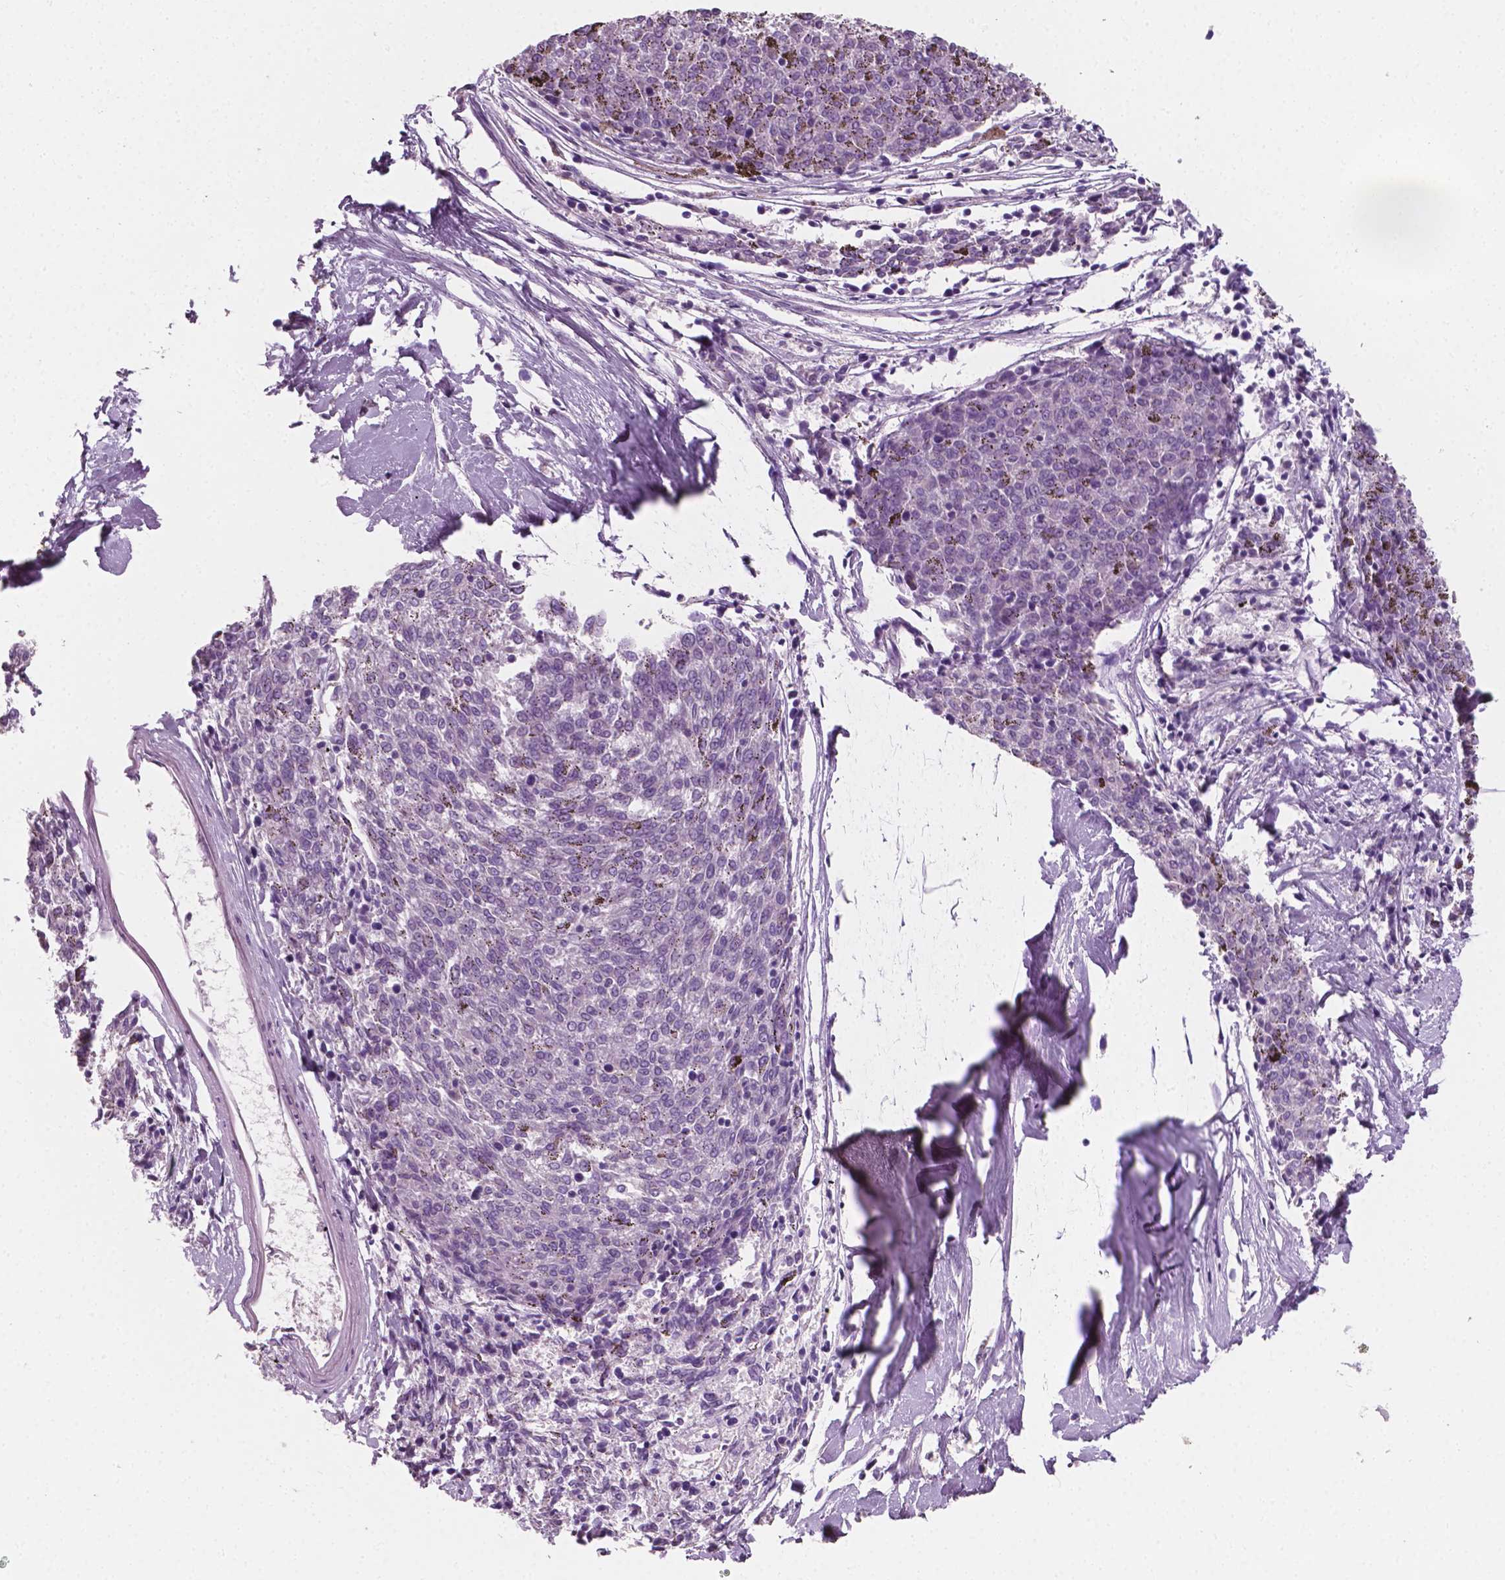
{"staining": {"intensity": "negative", "quantity": "none", "location": "none"}, "tissue": "melanoma", "cell_type": "Tumor cells", "image_type": "cancer", "snomed": [{"axis": "morphology", "description": "Malignant melanoma, NOS"}, {"axis": "topography", "description": "Skin"}], "caption": "IHC image of neoplastic tissue: human melanoma stained with DAB shows no significant protein staining in tumor cells.", "gene": "PTX3", "patient": {"sex": "female", "age": 72}}